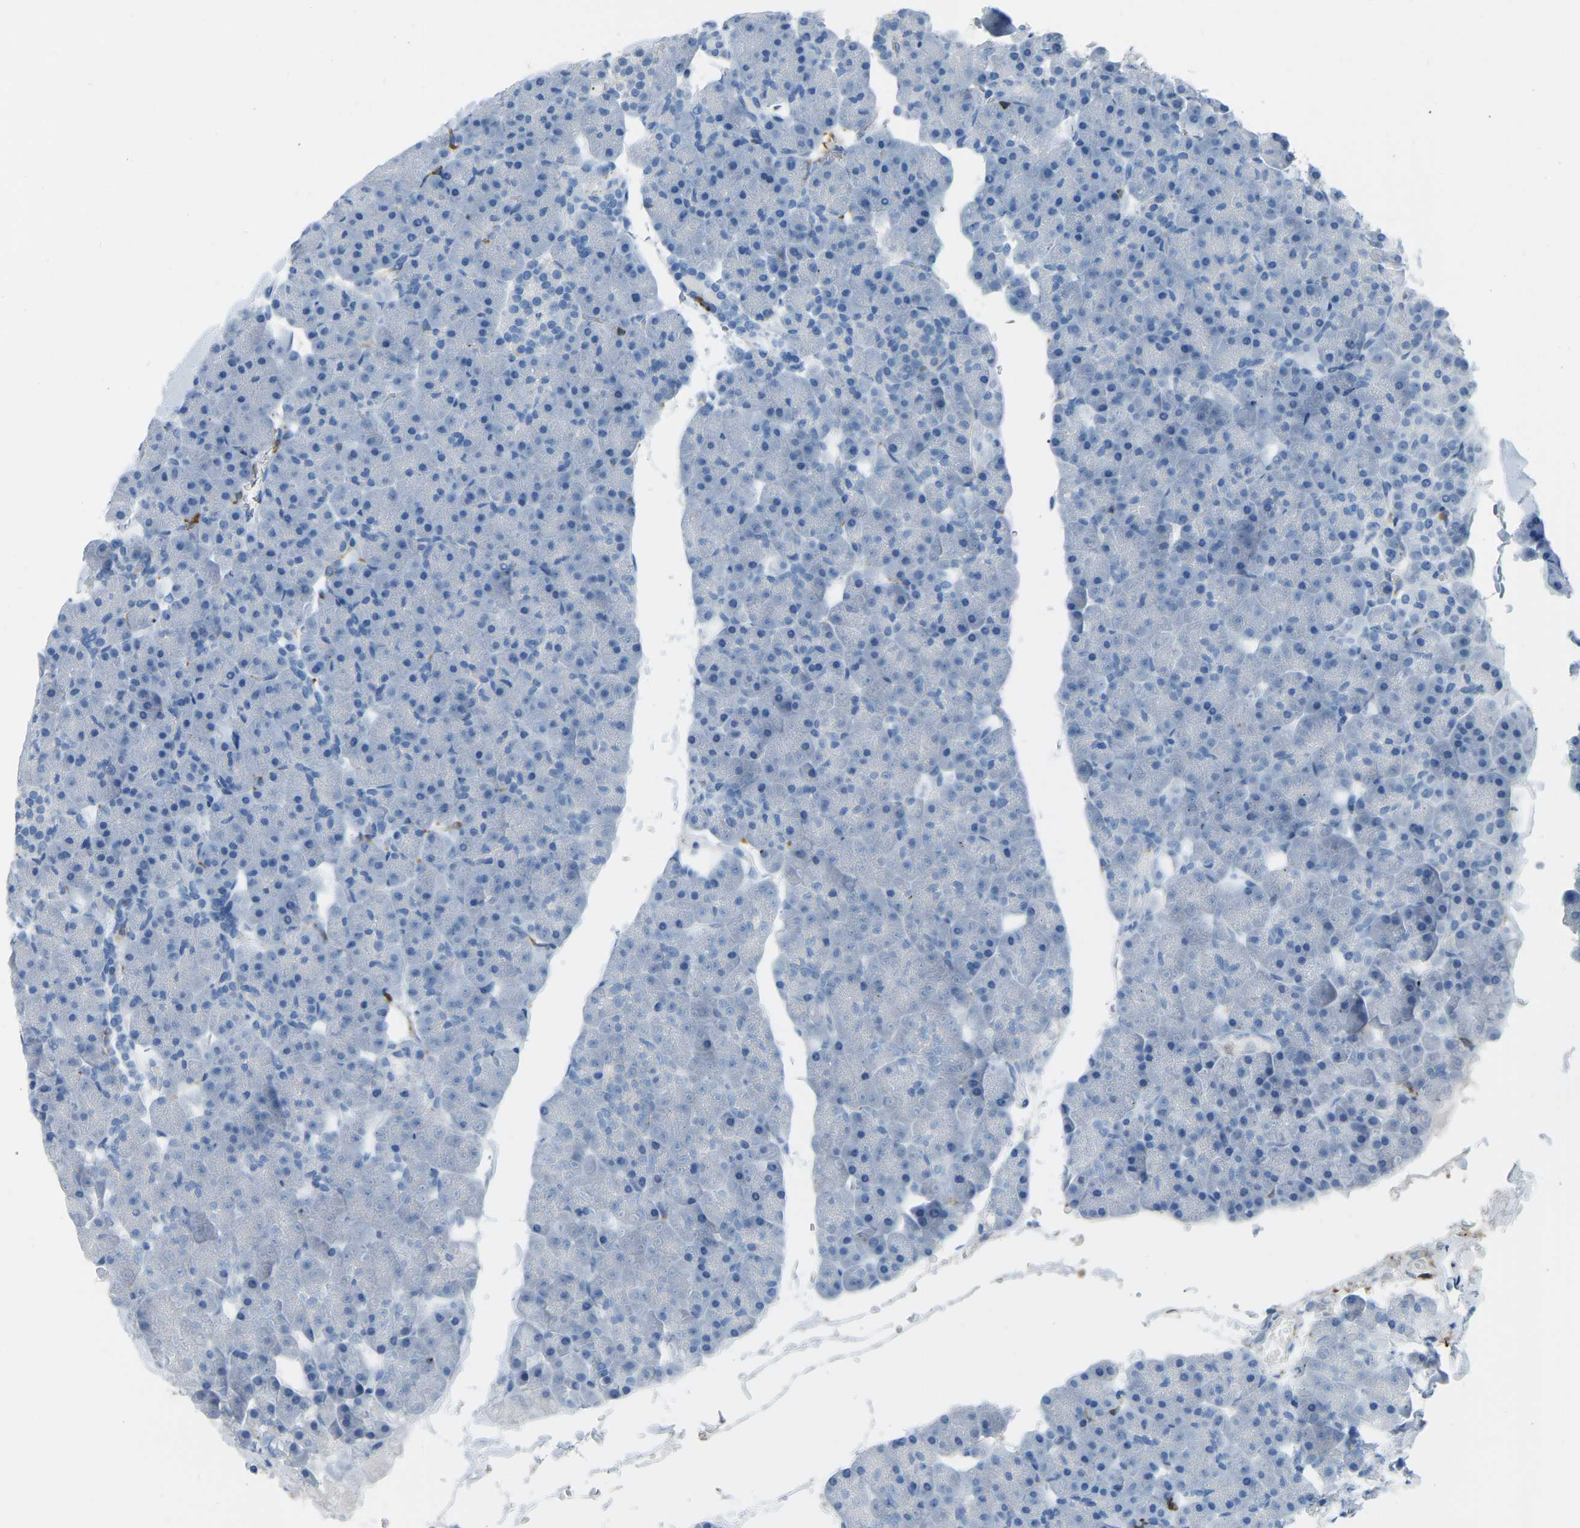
{"staining": {"intensity": "negative", "quantity": "none", "location": "none"}, "tissue": "pancreas", "cell_type": "Exocrine glandular cells", "image_type": "normal", "snomed": [{"axis": "morphology", "description": "Normal tissue, NOS"}, {"axis": "topography", "description": "Pancreas"}], "caption": "Immunohistochemical staining of normal human pancreas exhibits no significant expression in exocrine glandular cells.", "gene": "ARHGAP45", "patient": {"sex": "male", "age": 35}}